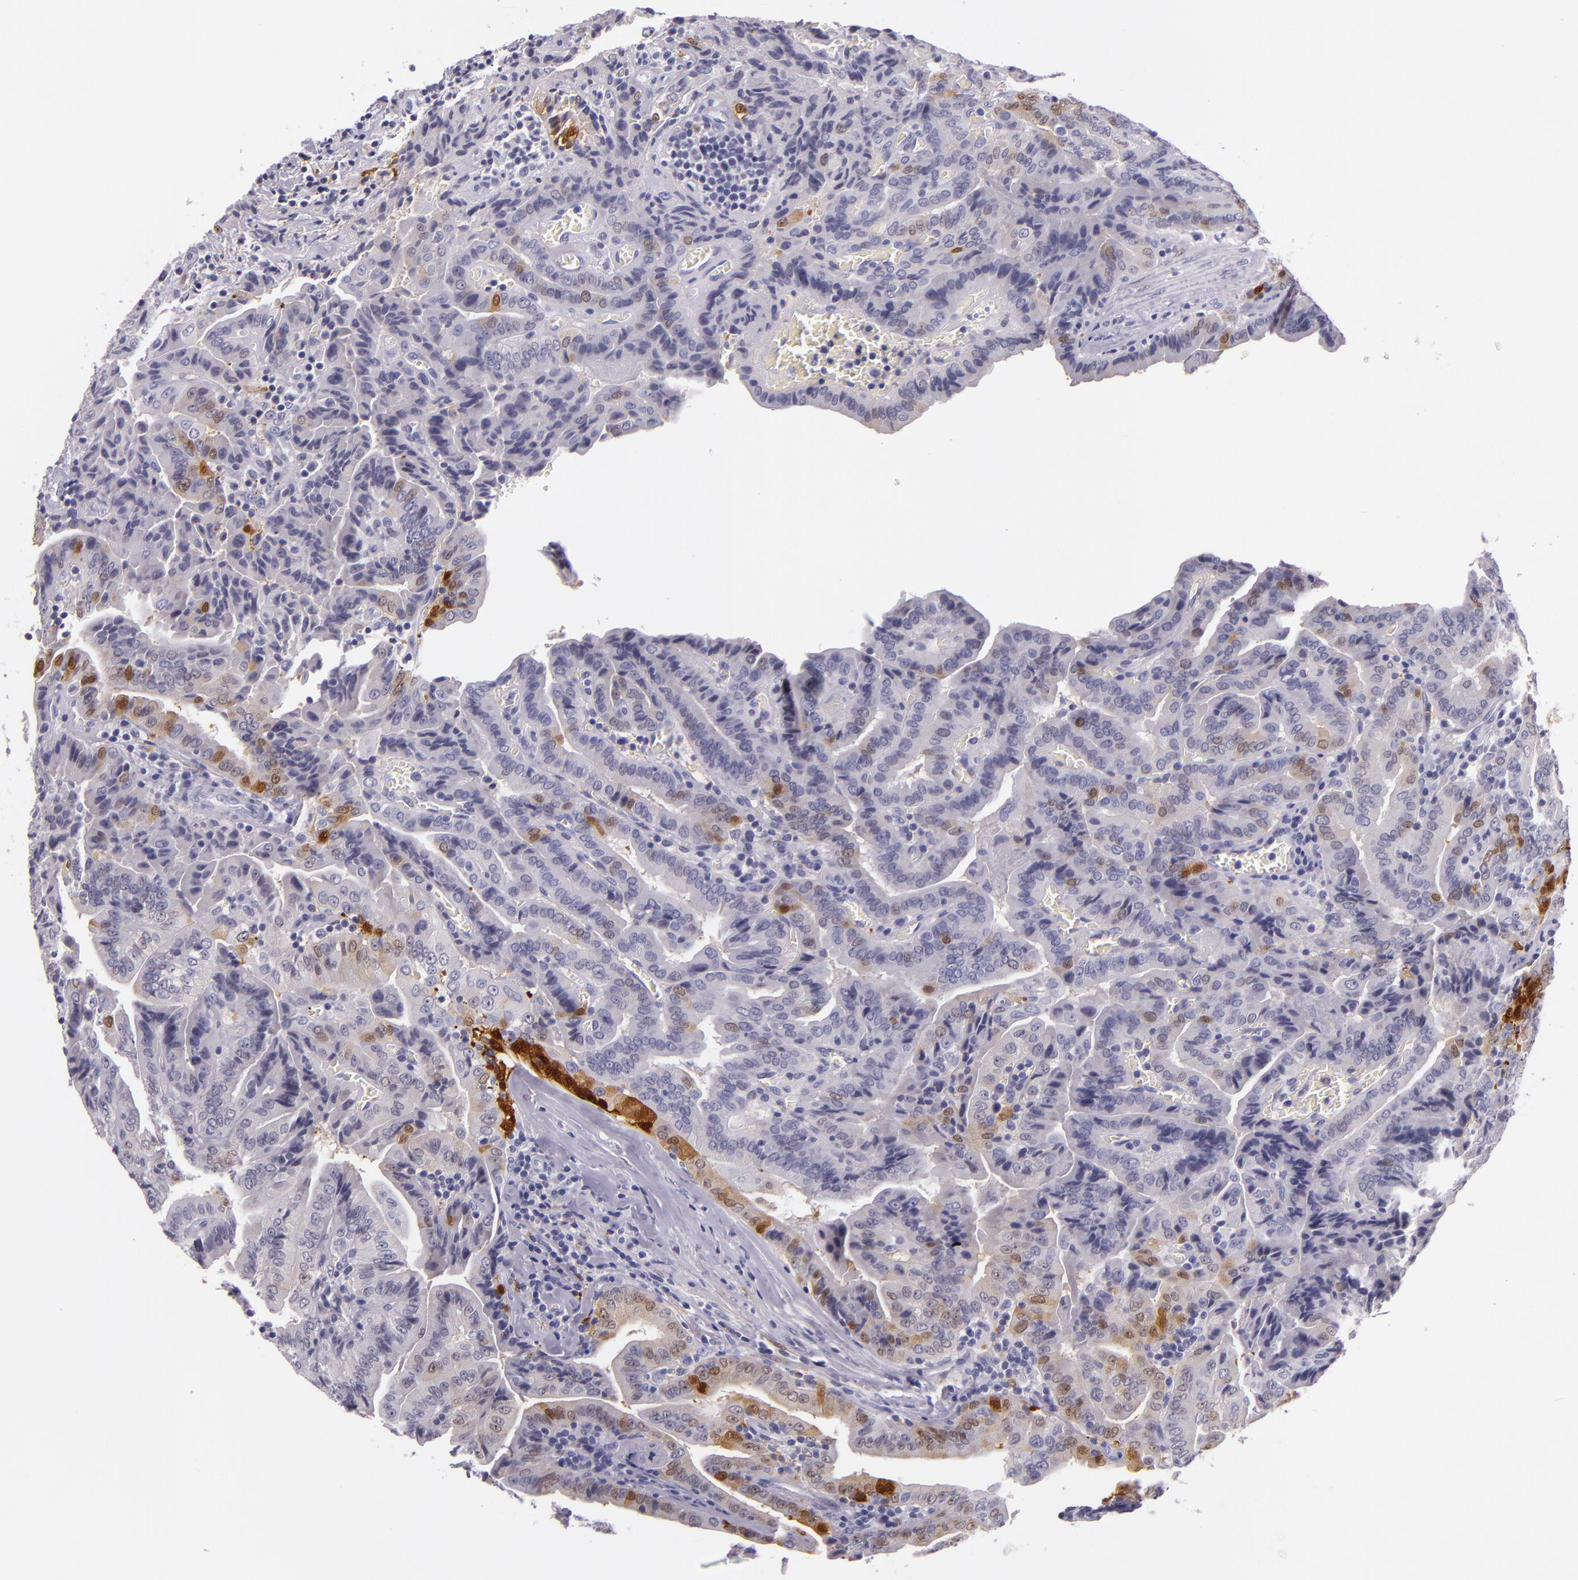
{"staining": {"intensity": "weak", "quantity": "<25%", "location": "nuclear"}, "tissue": "thyroid cancer", "cell_type": "Tumor cells", "image_type": "cancer", "snomed": [{"axis": "morphology", "description": "Papillary adenocarcinoma, NOS"}, {"axis": "topography", "description": "Thyroid gland"}], "caption": "Human thyroid papillary adenocarcinoma stained for a protein using IHC demonstrates no staining in tumor cells.", "gene": "MT1A", "patient": {"sex": "female", "age": 71}}